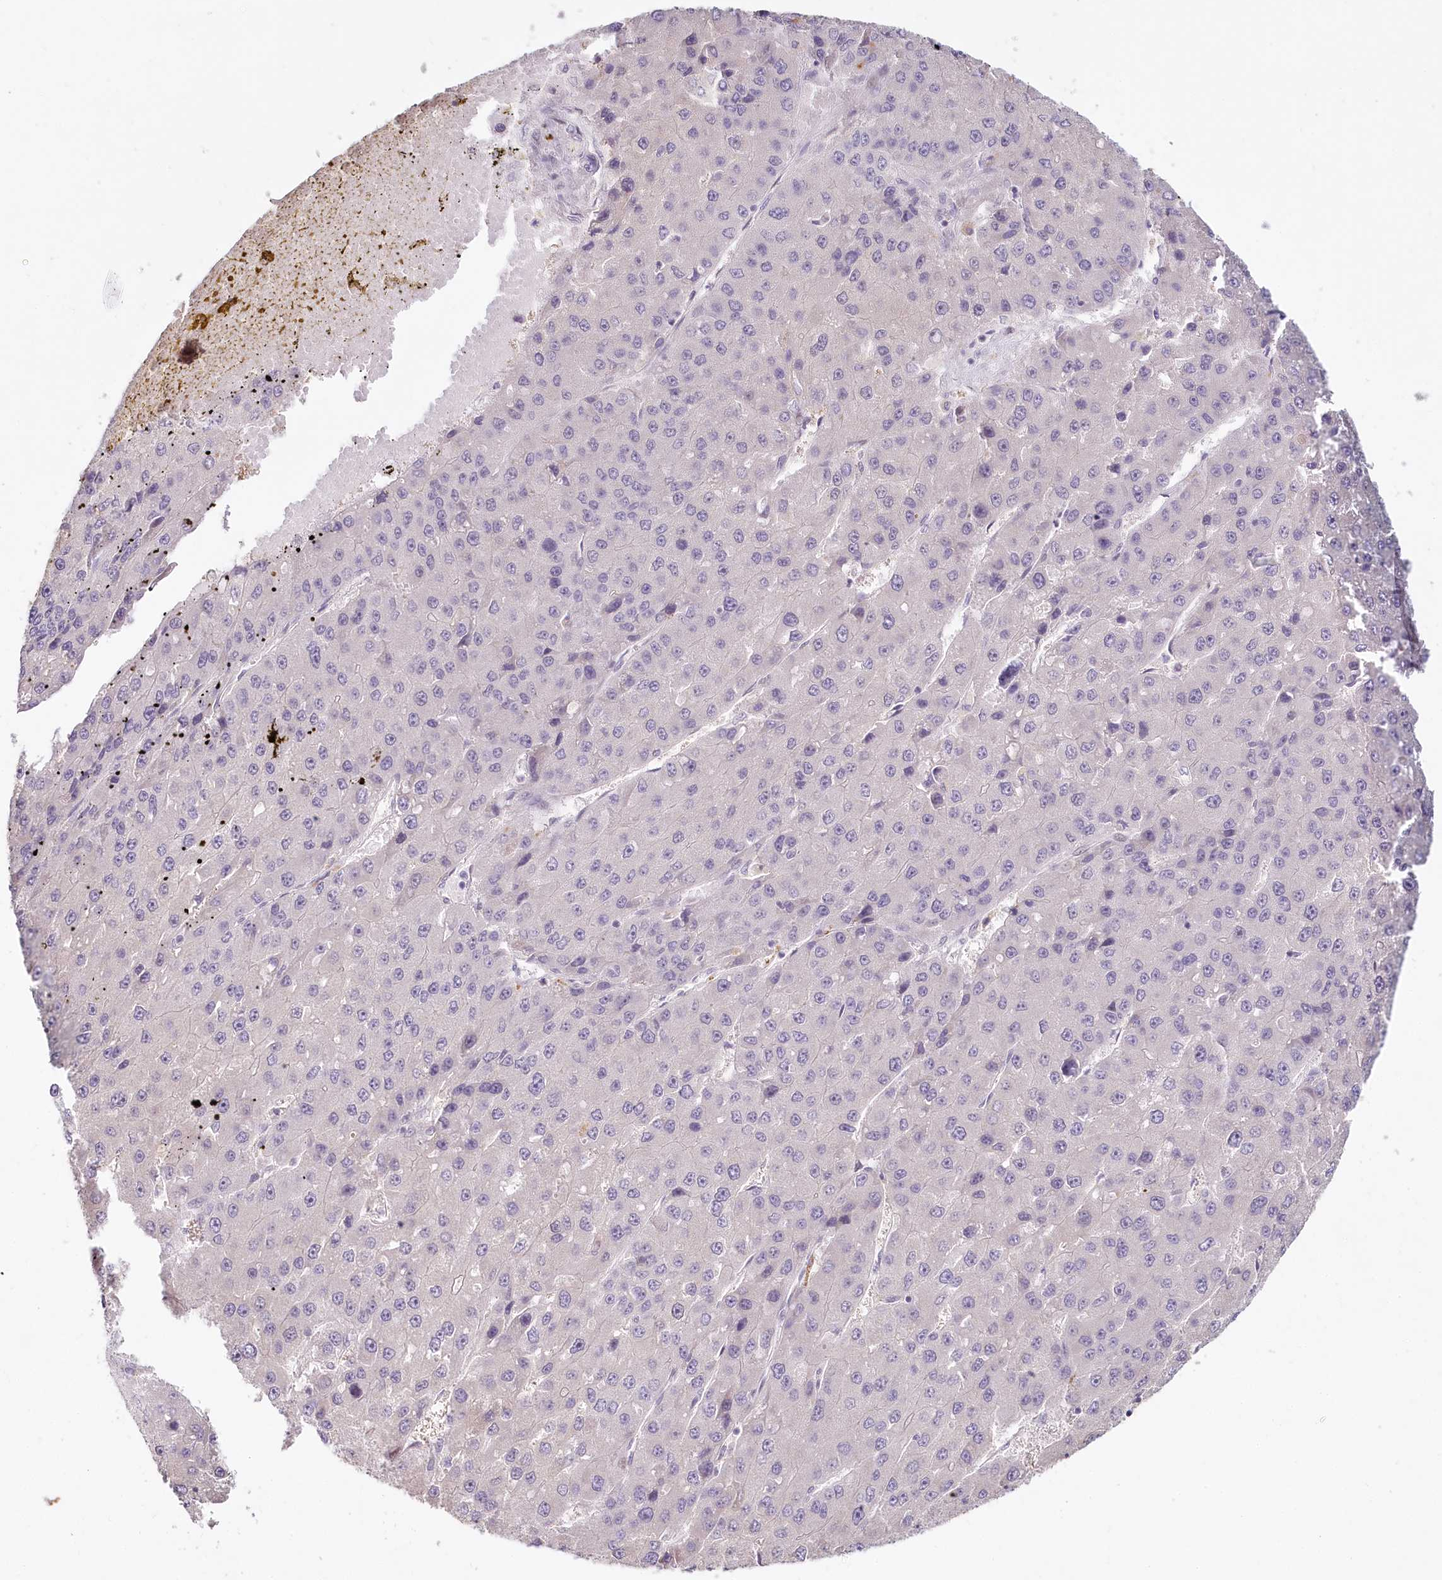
{"staining": {"intensity": "negative", "quantity": "none", "location": "none"}, "tissue": "liver cancer", "cell_type": "Tumor cells", "image_type": "cancer", "snomed": [{"axis": "morphology", "description": "Carcinoma, Hepatocellular, NOS"}, {"axis": "topography", "description": "Liver"}], "caption": "Immunohistochemistry (IHC) photomicrograph of human liver hepatocellular carcinoma stained for a protein (brown), which demonstrates no staining in tumor cells. Brightfield microscopy of IHC stained with DAB (3,3'-diaminobenzidine) (brown) and hematoxylin (blue), captured at high magnification.", "gene": "HPD", "patient": {"sex": "female", "age": 73}}